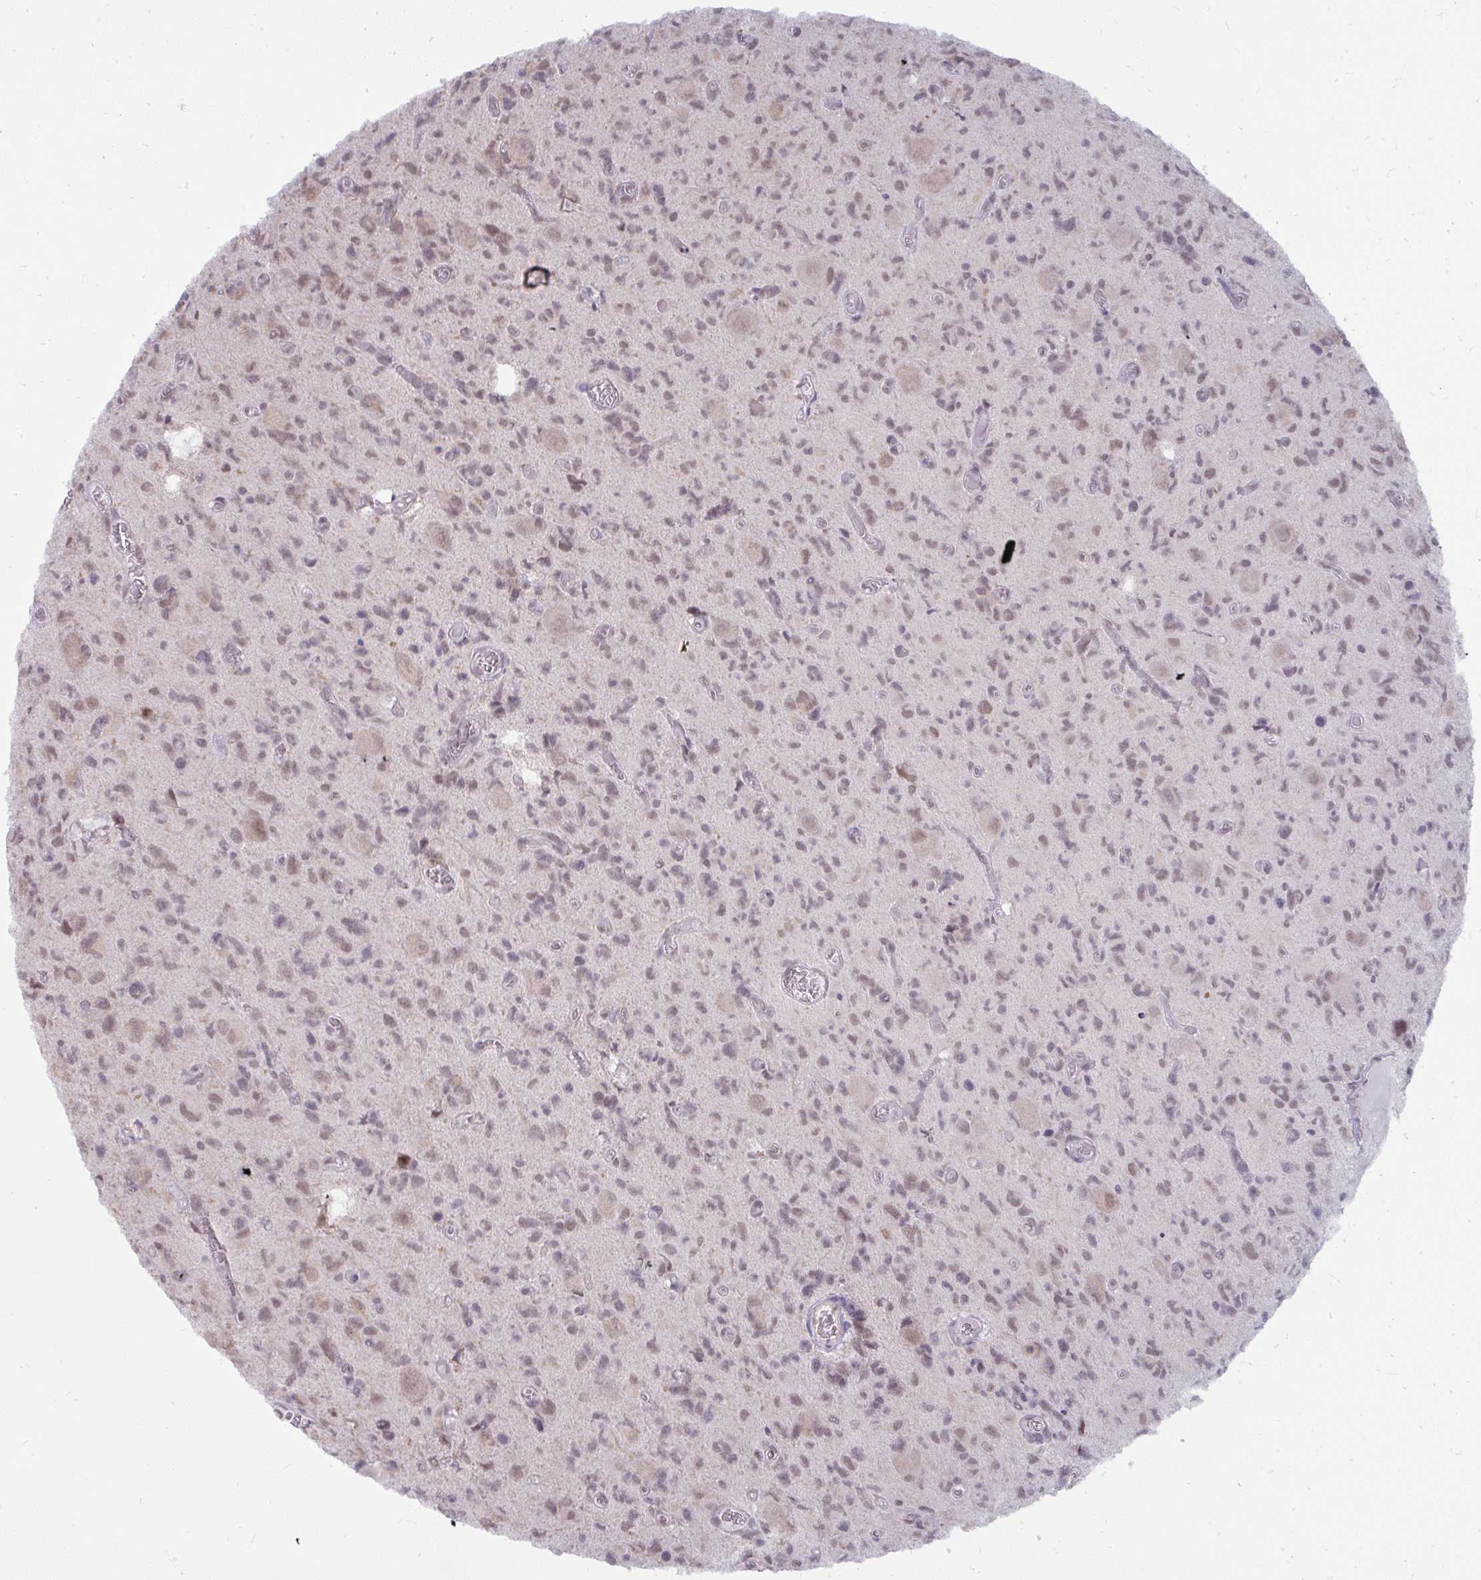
{"staining": {"intensity": "weak", "quantity": "25%-75%", "location": "nuclear"}, "tissue": "glioma", "cell_type": "Tumor cells", "image_type": "cancer", "snomed": [{"axis": "morphology", "description": "Glioma, malignant, High grade"}, {"axis": "topography", "description": "Brain"}], "caption": "Immunohistochemistry micrograph of neoplastic tissue: malignant glioma (high-grade) stained using immunohistochemistry (IHC) demonstrates low levels of weak protein expression localized specifically in the nuclear of tumor cells, appearing as a nuclear brown color.", "gene": "NMNAT1", "patient": {"sex": "male", "age": 76}}